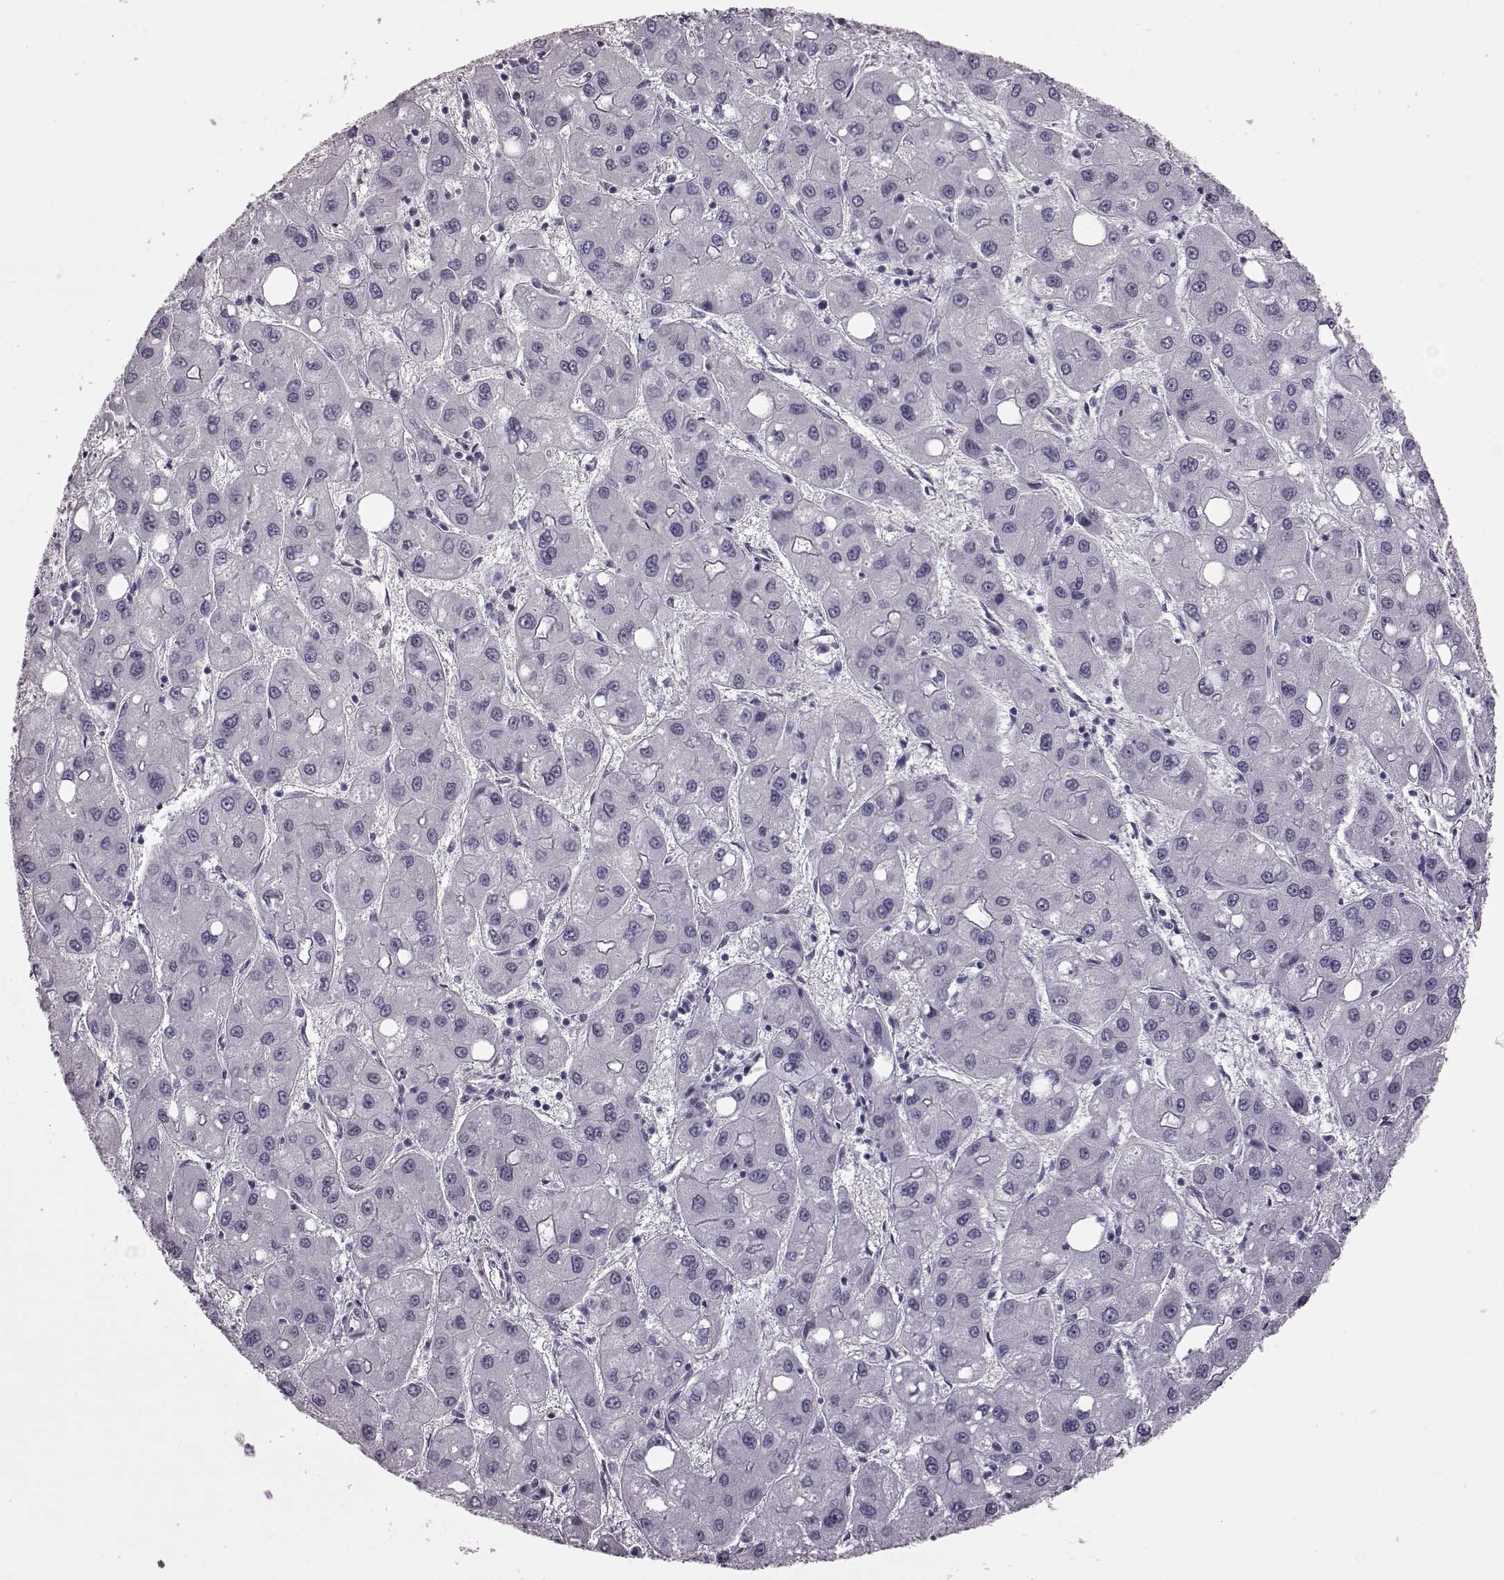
{"staining": {"intensity": "negative", "quantity": "none", "location": "none"}, "tissue": "liver cancer", "cell_type": "Tumor cells", "image_type": "cancer", "snomed": [{"axis": "morphology", "description": "Carcinoma, Hepatocellular, NOS"}, {"axis": "topography", "description": "Liver"}], "caption": "DAB (3,3'-diaminobenzidine) immunohistochemical staining of liver hepatocellular carcinoma demonstrates no significant expression in tumor cells.", "gene": "CRYBA2", "patient": {"sex": "male", "age": 73}}